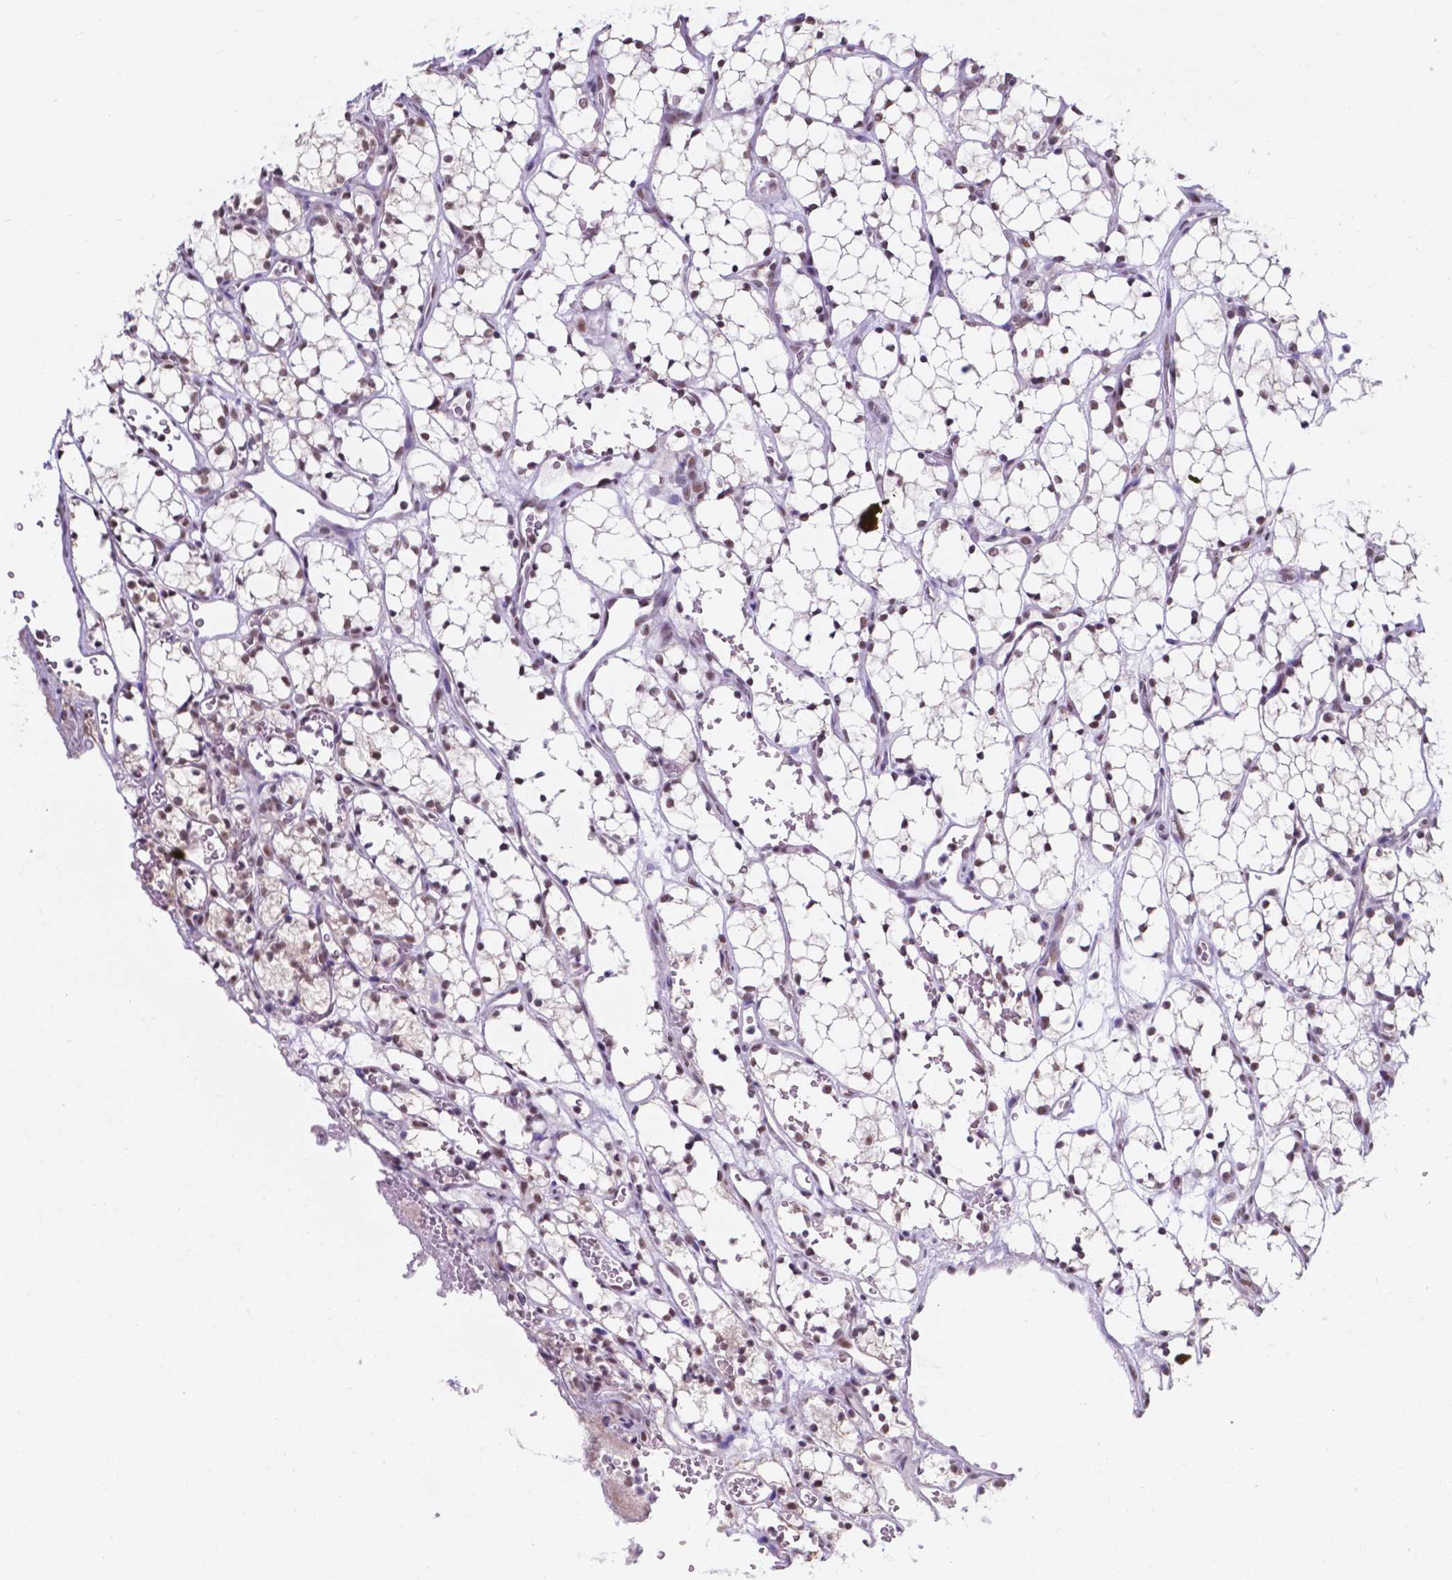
{"staining": {"intensity": "weak", "quantity": "<25%", "location": "nuclear"}, "tissue": "renal cancer", "cell_type": "Tumor cells", "image_type": "cancer", "snomed": [{"axis": "morphology", "description": "Adenocarcinoma, NOS"}, {"axis": "topography", "description": "Kidney"}], "caption": "There is no significant staining in tumor cells of renal adenocarcinoma.", "gene": "BCAS2", "patient": {"sex": "female", "age": 69}}